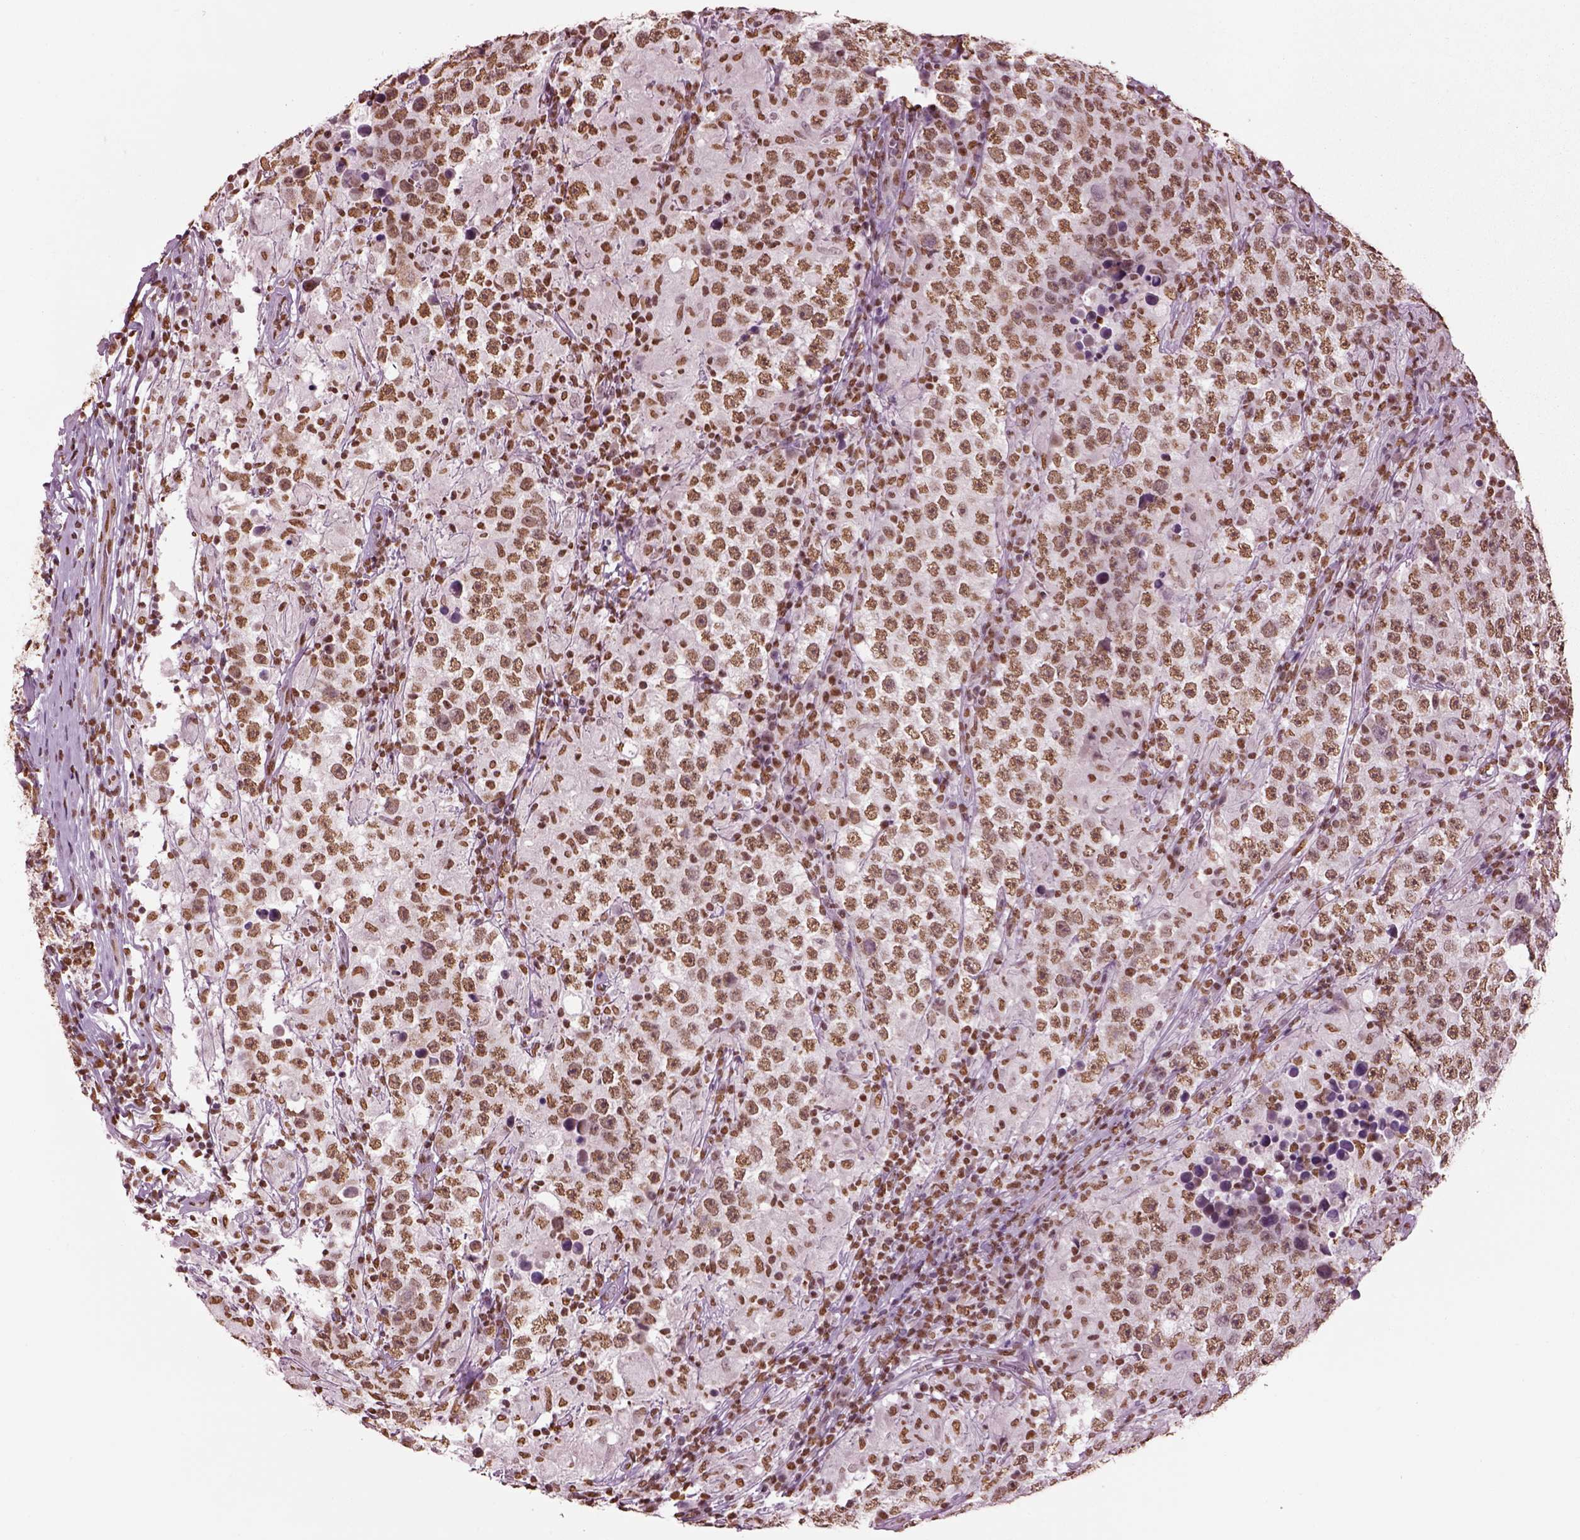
{"staining": {"intensity": "moderate", "quantity": ">75%", "location": "nuclear"}, "tissue": "testis cancer", "cell_type": "Tumor cells", "image_type": "cancer", "snomed": [{"axis": "morphology", "description": "Seminoma, NOS"}, {"axis": "morphology", "description": "Carcinoma, Embryonal, NOS"}, {"axis": "topography", "description": "Testis"}], "caption": "Immunohistochemistry of embryonal carcinoma (testis) shows medium levels of moderate nuclear expression in approximately >75% of tumor cells.", "gene": "DDX3X", "patient": {"sex": "male", "age": 41}}